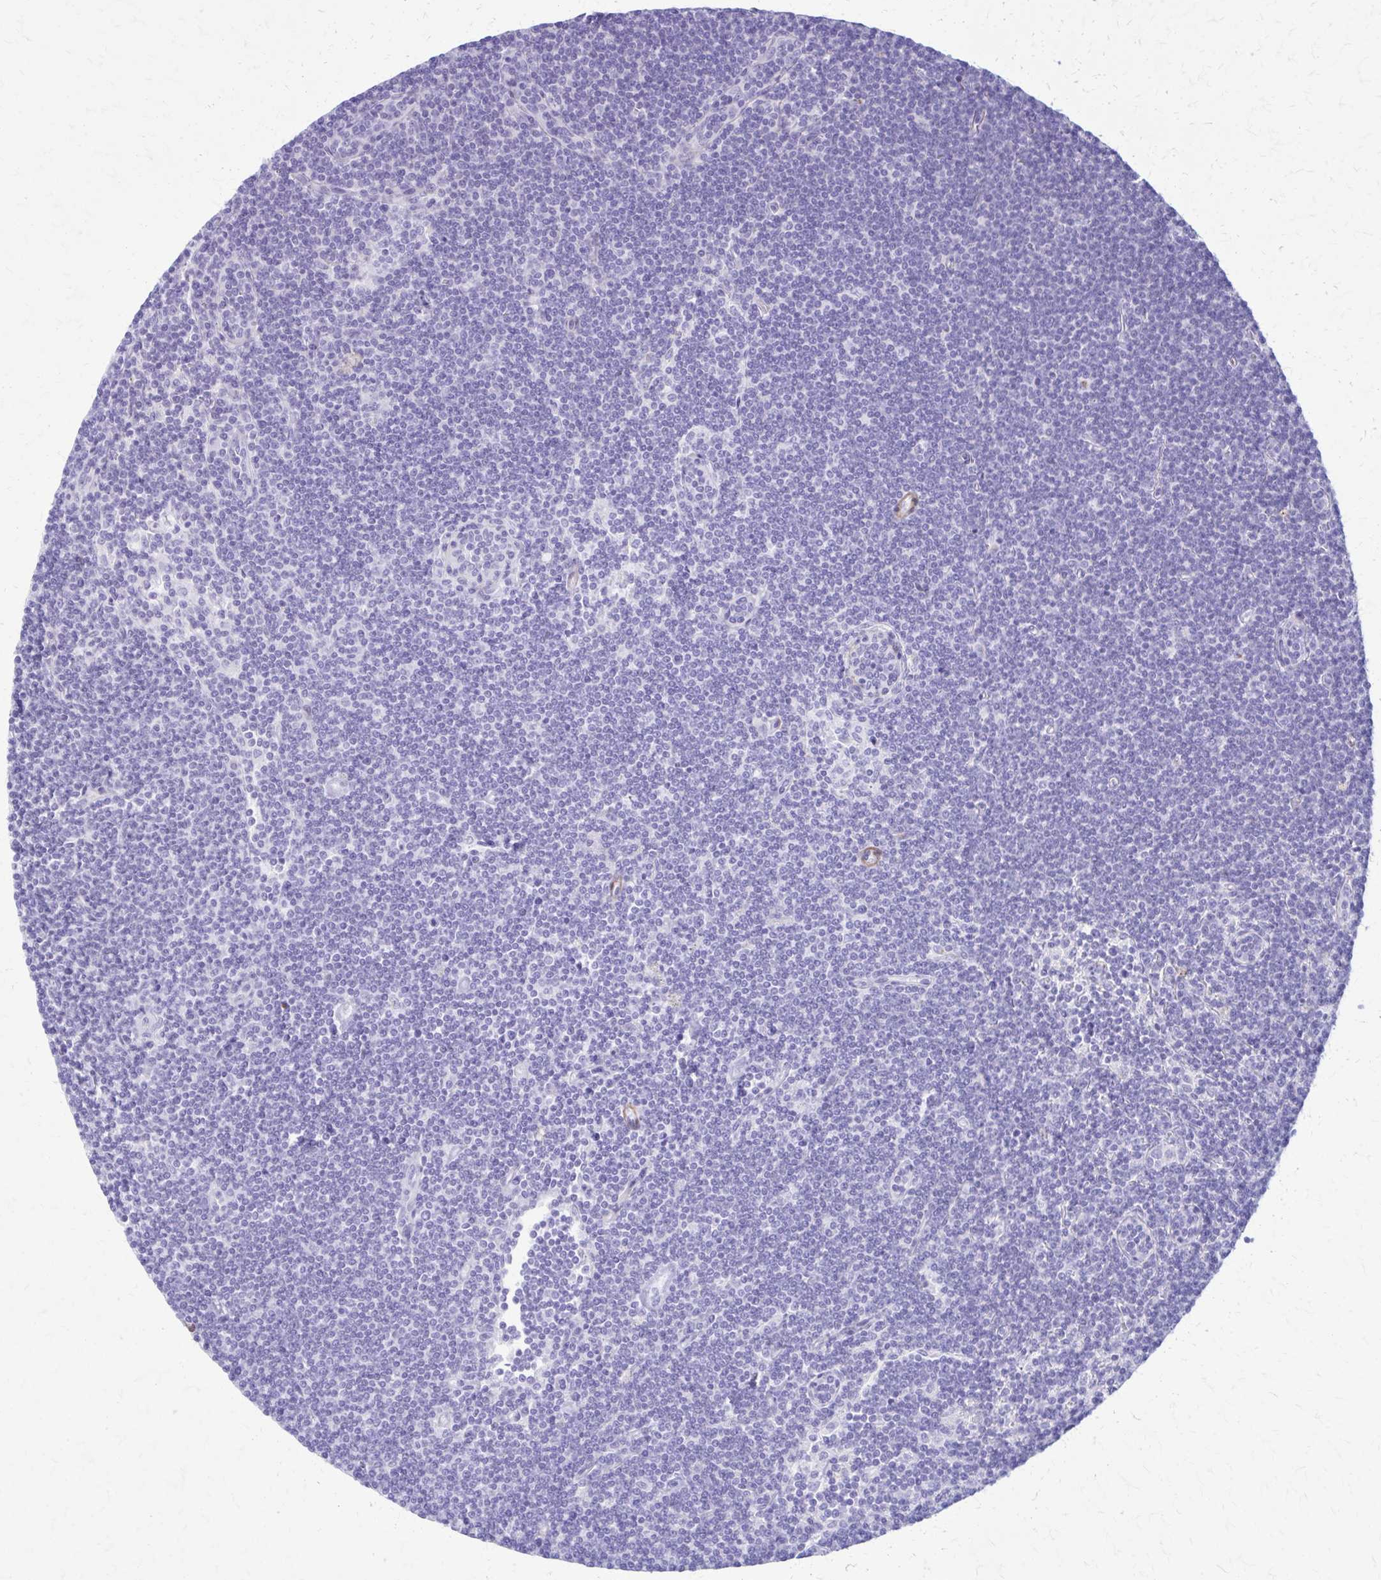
{"staining": {"intensity": "negative", "quantity": "none", "location": "none"}, "tissue": "lymphoma", "cell_type": "Tumor cells", "image_type": "cancer", "snomed": [{"axis": "morphology", "description": "Malignant lymphoma, non-Hodgkin's type, Low grade"}, {"axis": "topography", "description": "Lymph node"}], "caption": "Immunohistochemistry (IHC) image of human lymphoma stained for a protein (brown), which demonstrates no staining in tumor cells.", "gene": "DSP", "patient": {"sex": "female", "age": 73}}